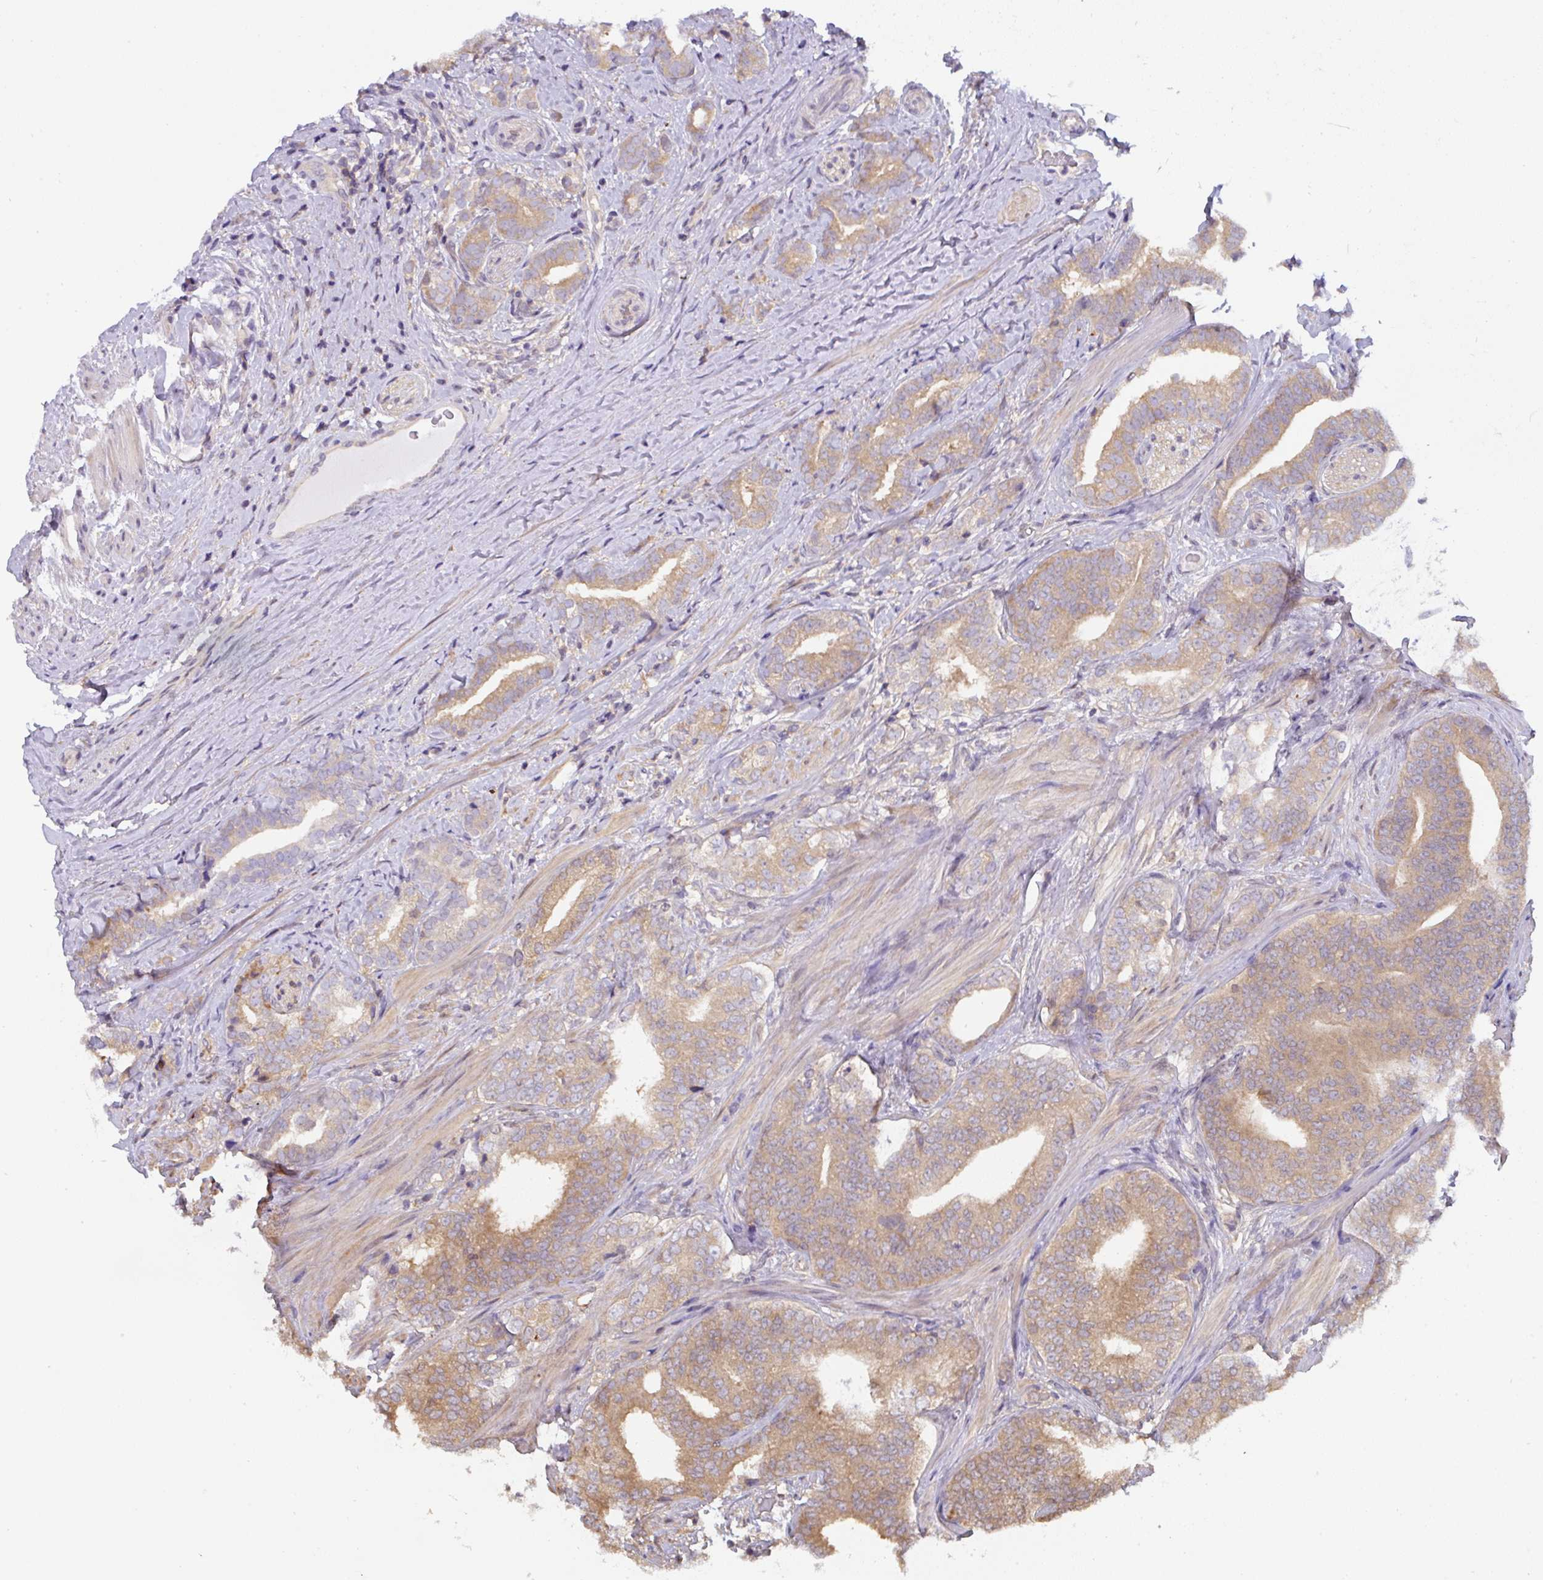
{"staining": {"intensity": "moderate", "quantity": ">75%", "location": "cytoplasmic/membranous"}, "tissue": "prostate cancer", "cell_type": "Tumor cells", "image_type": "cancer", "snomed": [{"axis": "morphology", "description": "Adenocarcinoma, High grade"}, {"axis": "topography", "description": "Prostate"}], "caption": "Tumor cells exhibit moderate cytoplasmic/membranous positivity in about >75% of cells in prostate cancer.", "gene": "ST13", "patient": {"sex": "male", "age": 72}}